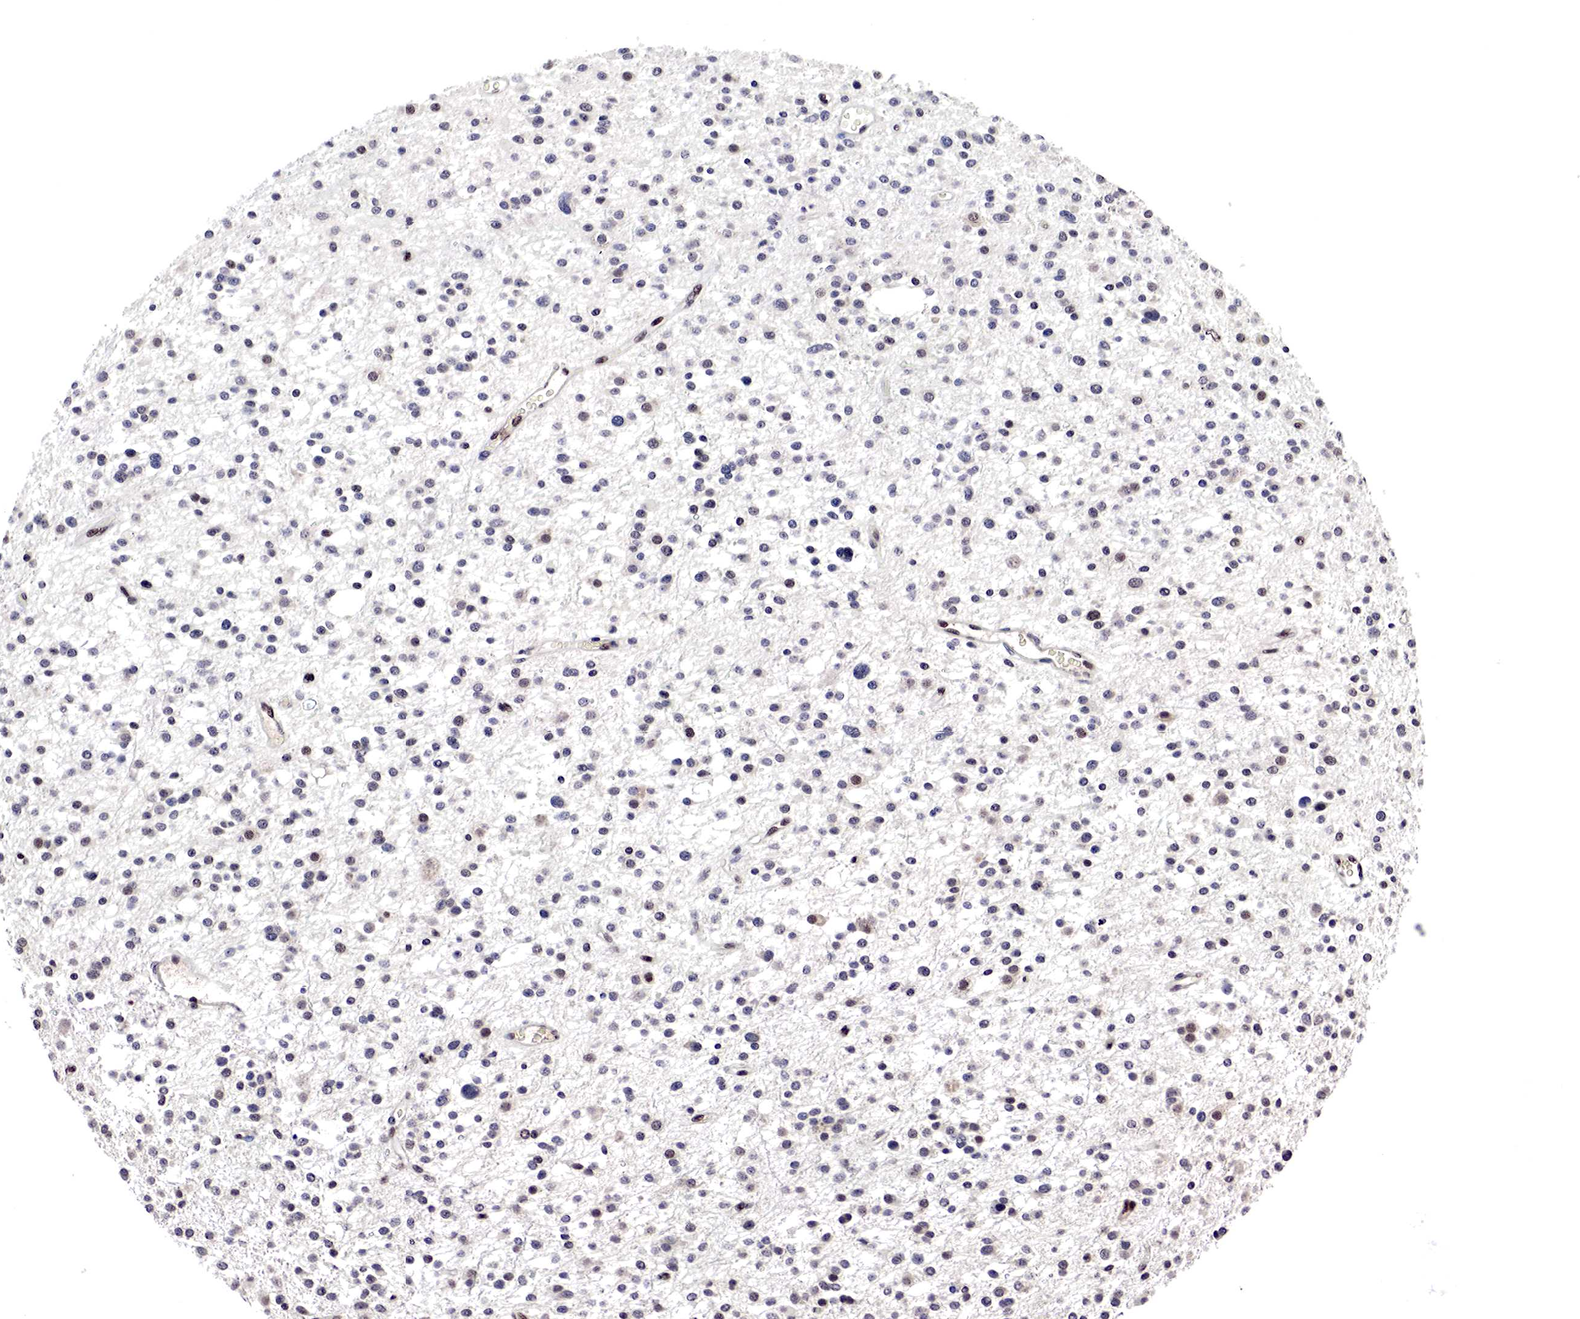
{"staining": {"intensity": "moderate", "quantity": "<25%", "location": "nuclear"}, "tissue": "glioma", "cell_type": "Tumor cells", "image_type": "cancer", "snomed": [{"axis": "morphology", "description": "Glioma, malignant, Low grade"}, {"axis": "topography", "description": "Brain"}], "caption": "A brown stain labels moderate nuclear staining of a protein in low-grade glioma (malignant) tumor cells.", "gene": "DACH2", "patient": {"sex": "female", "age": 36}}